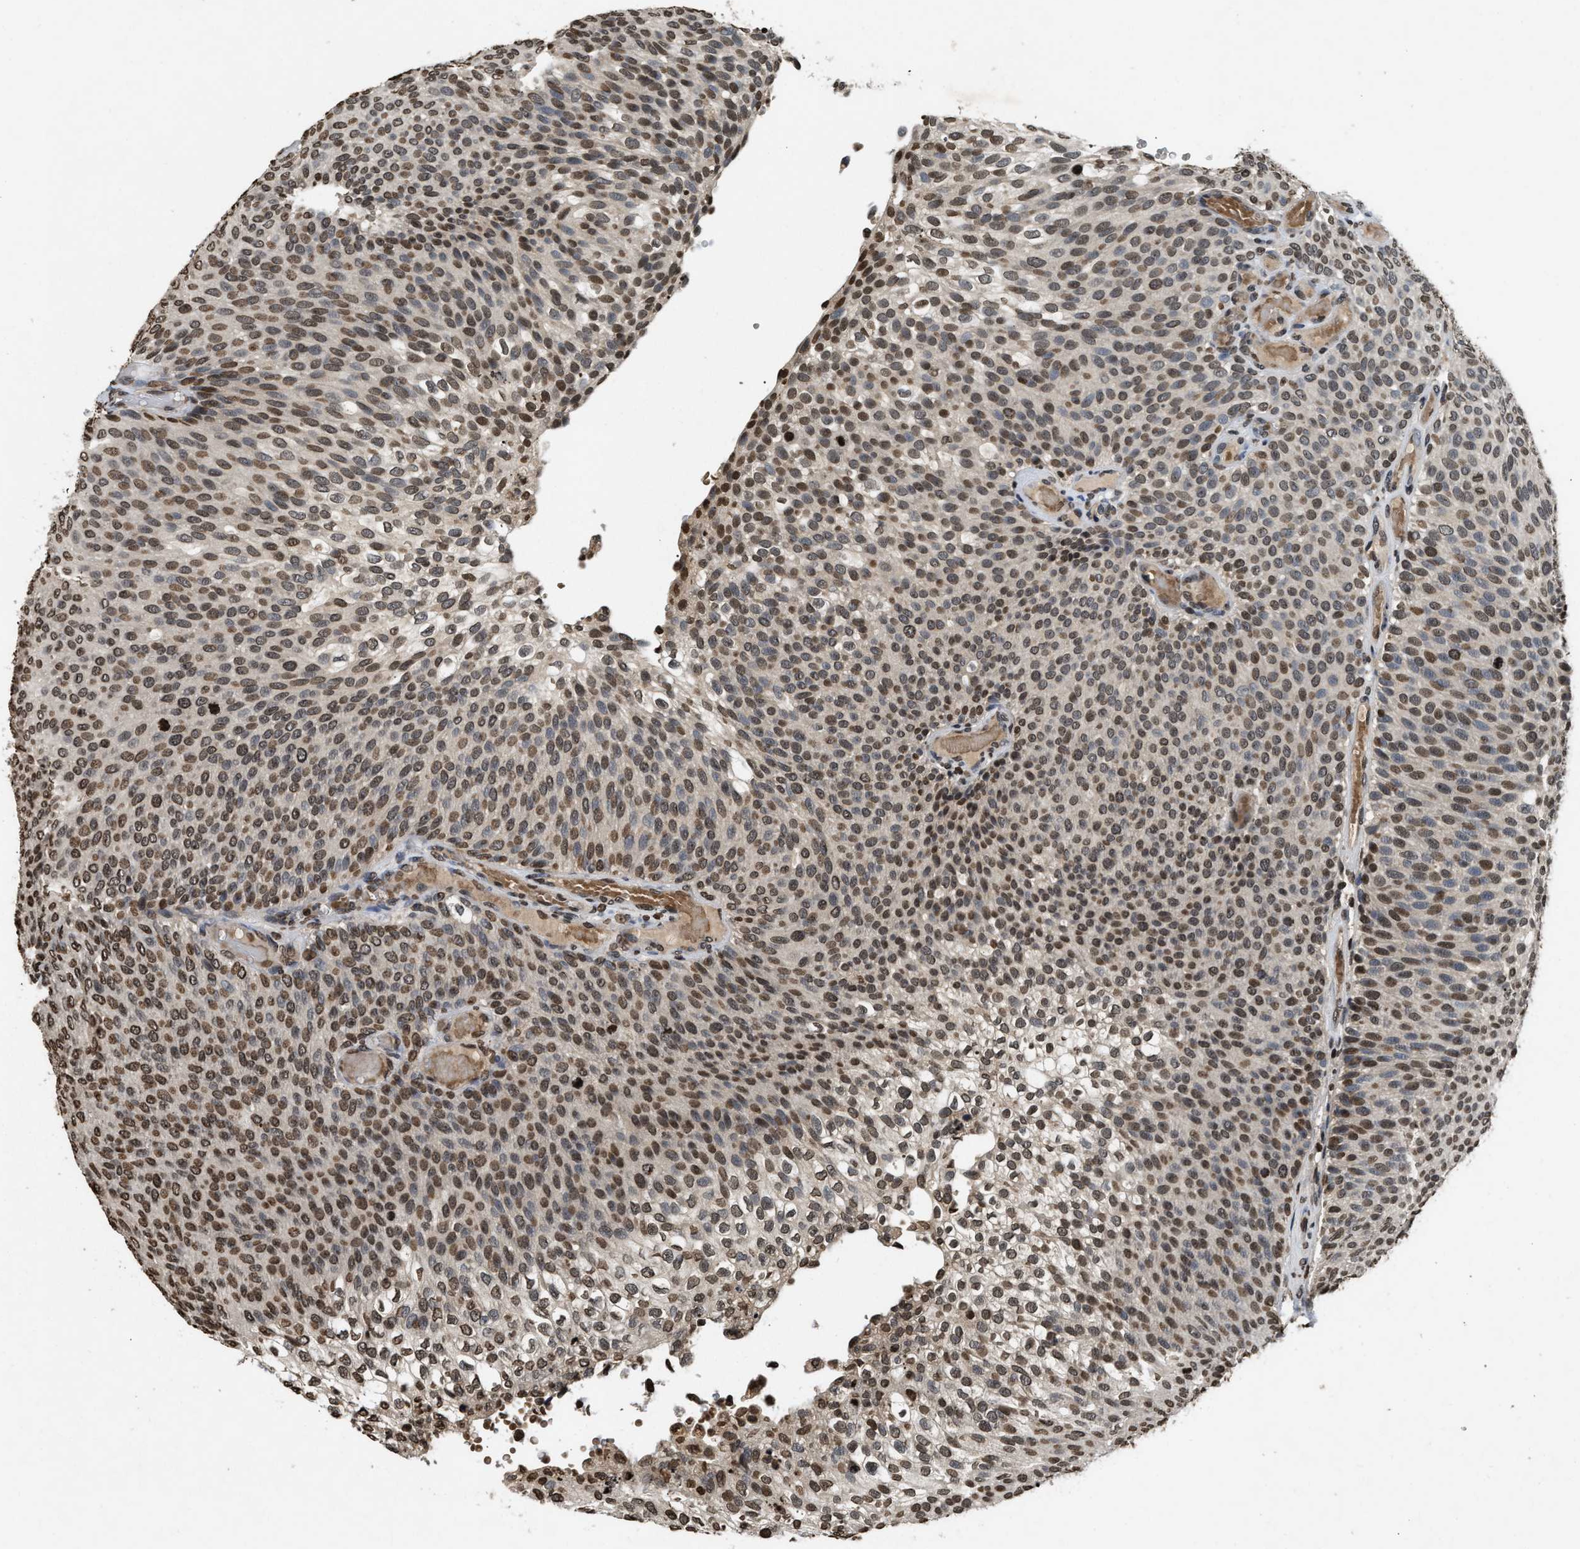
{"staining": {"intensity": "moderate", "quantity": ">75%", "location": "nuclear"}, "tissue": "urothelial cancer", "cell_type": "Tumor cells", "image_type": "cancer", "snomed": [{"axis": "morphology", "description": "Urothelial carcinoma, Low grade"}, {"axis": "topography", "description": "Urinary bladder"}], "caption": "Urothelial cancer tissue reveals moderate nuclear expression in about >75% of tumor cells (Stains: DAB in brown, nuclei in blue, Microscopy: brightfield microscopy at high magnification).", "gene": "DNASE1L3", "patient": {"sex": "male", "age": 78}}